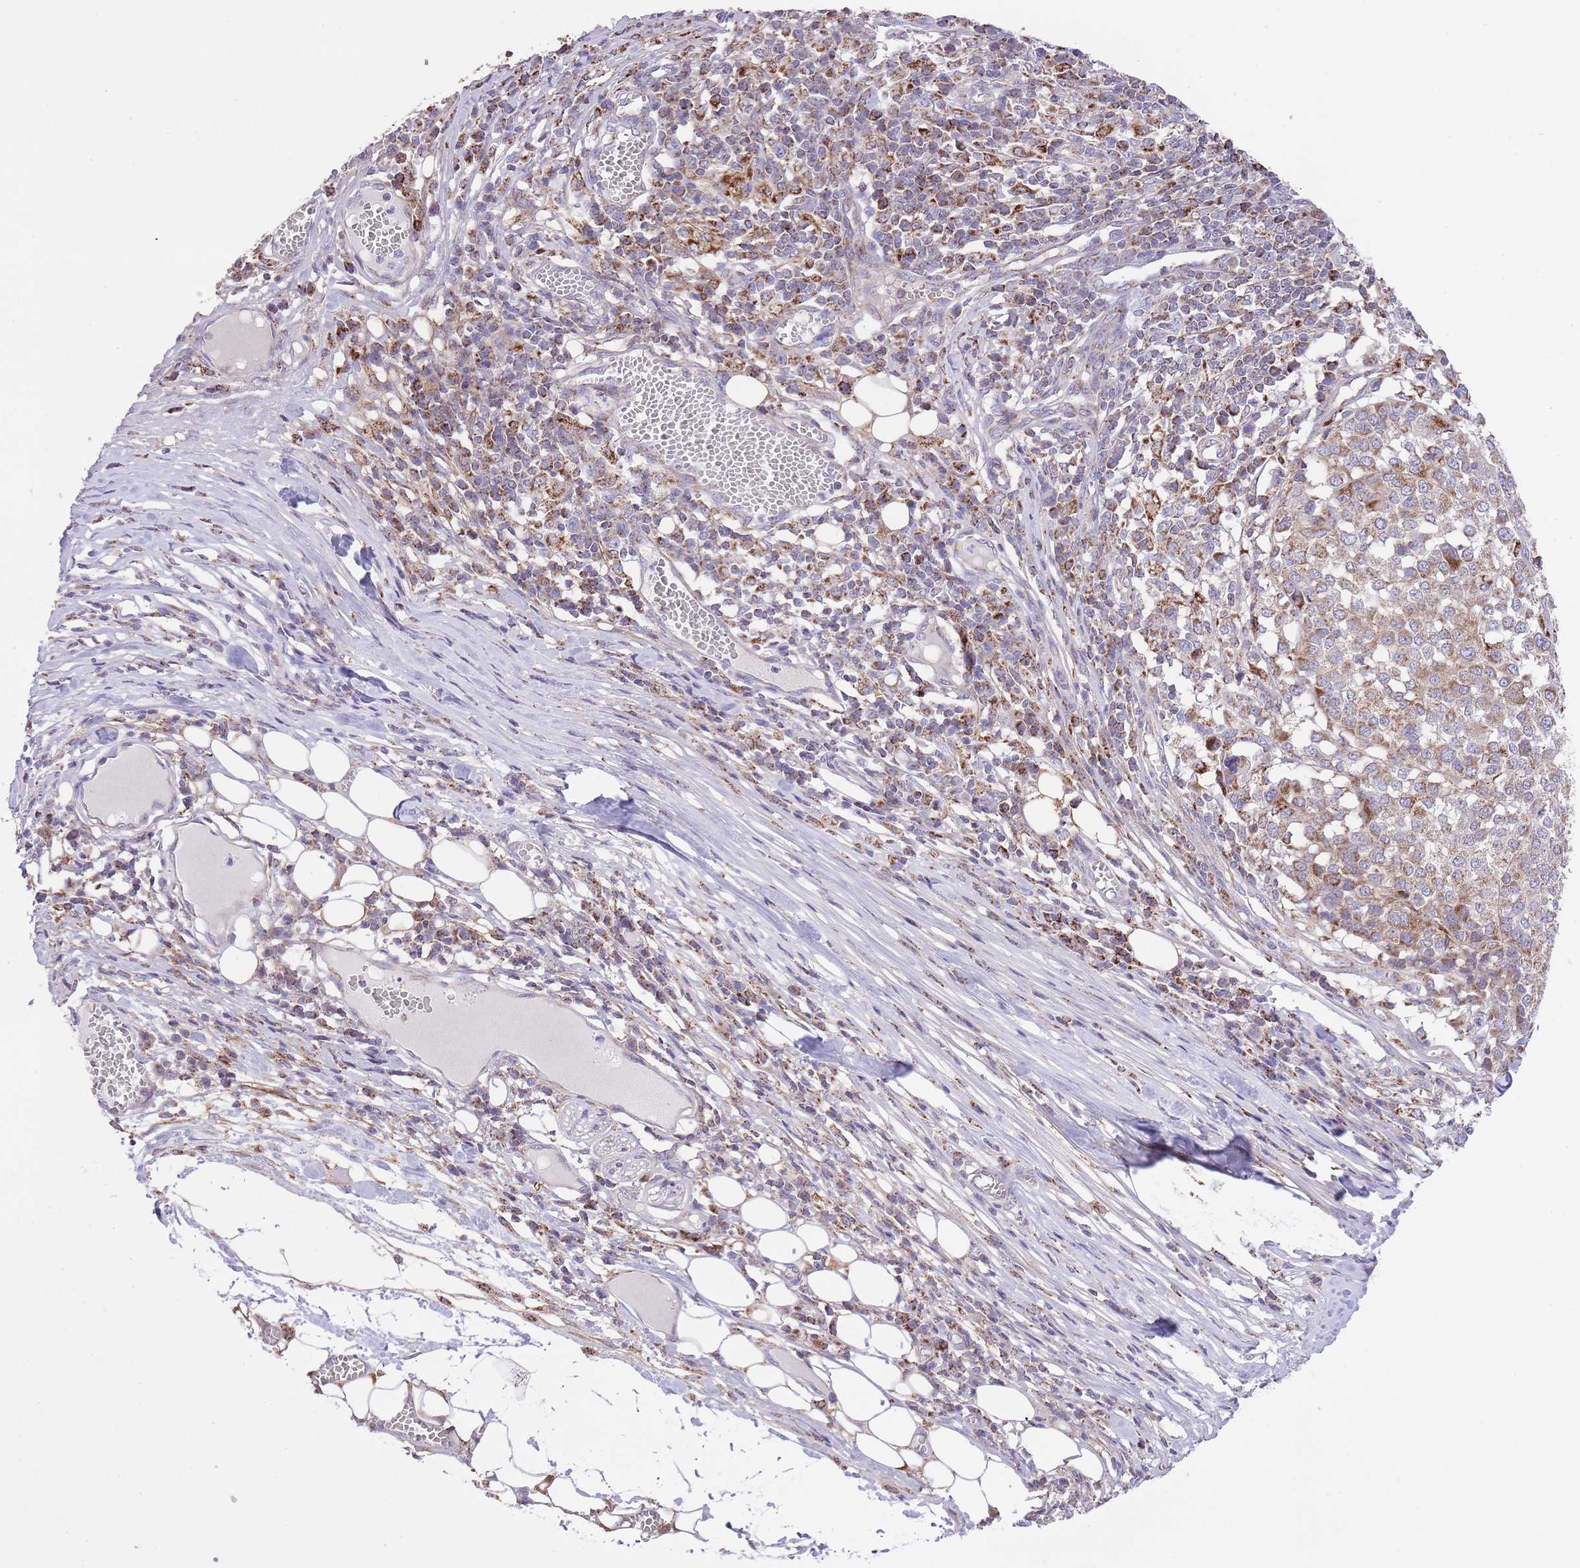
{"staining": {"intensity": "moderate", "quantity": ">75%", "location": "cytoplasmic/membranous"}, "tissue": "melanoma", "cell_type": "Tumor cells", "image_type": "cancer", "snomed": [{"axis": "morphology", "description": "Malignant melanoma, Metastatic site"}, {"axis": "topography", "description": "Lymph node"}], "caption": "Human malignant melanoma (metastatic site) stained with a protein marker shows moderate staining in tumor cells.", "gene": "ST3GAL3", "patient": {"sex": "male", "age": 44}}